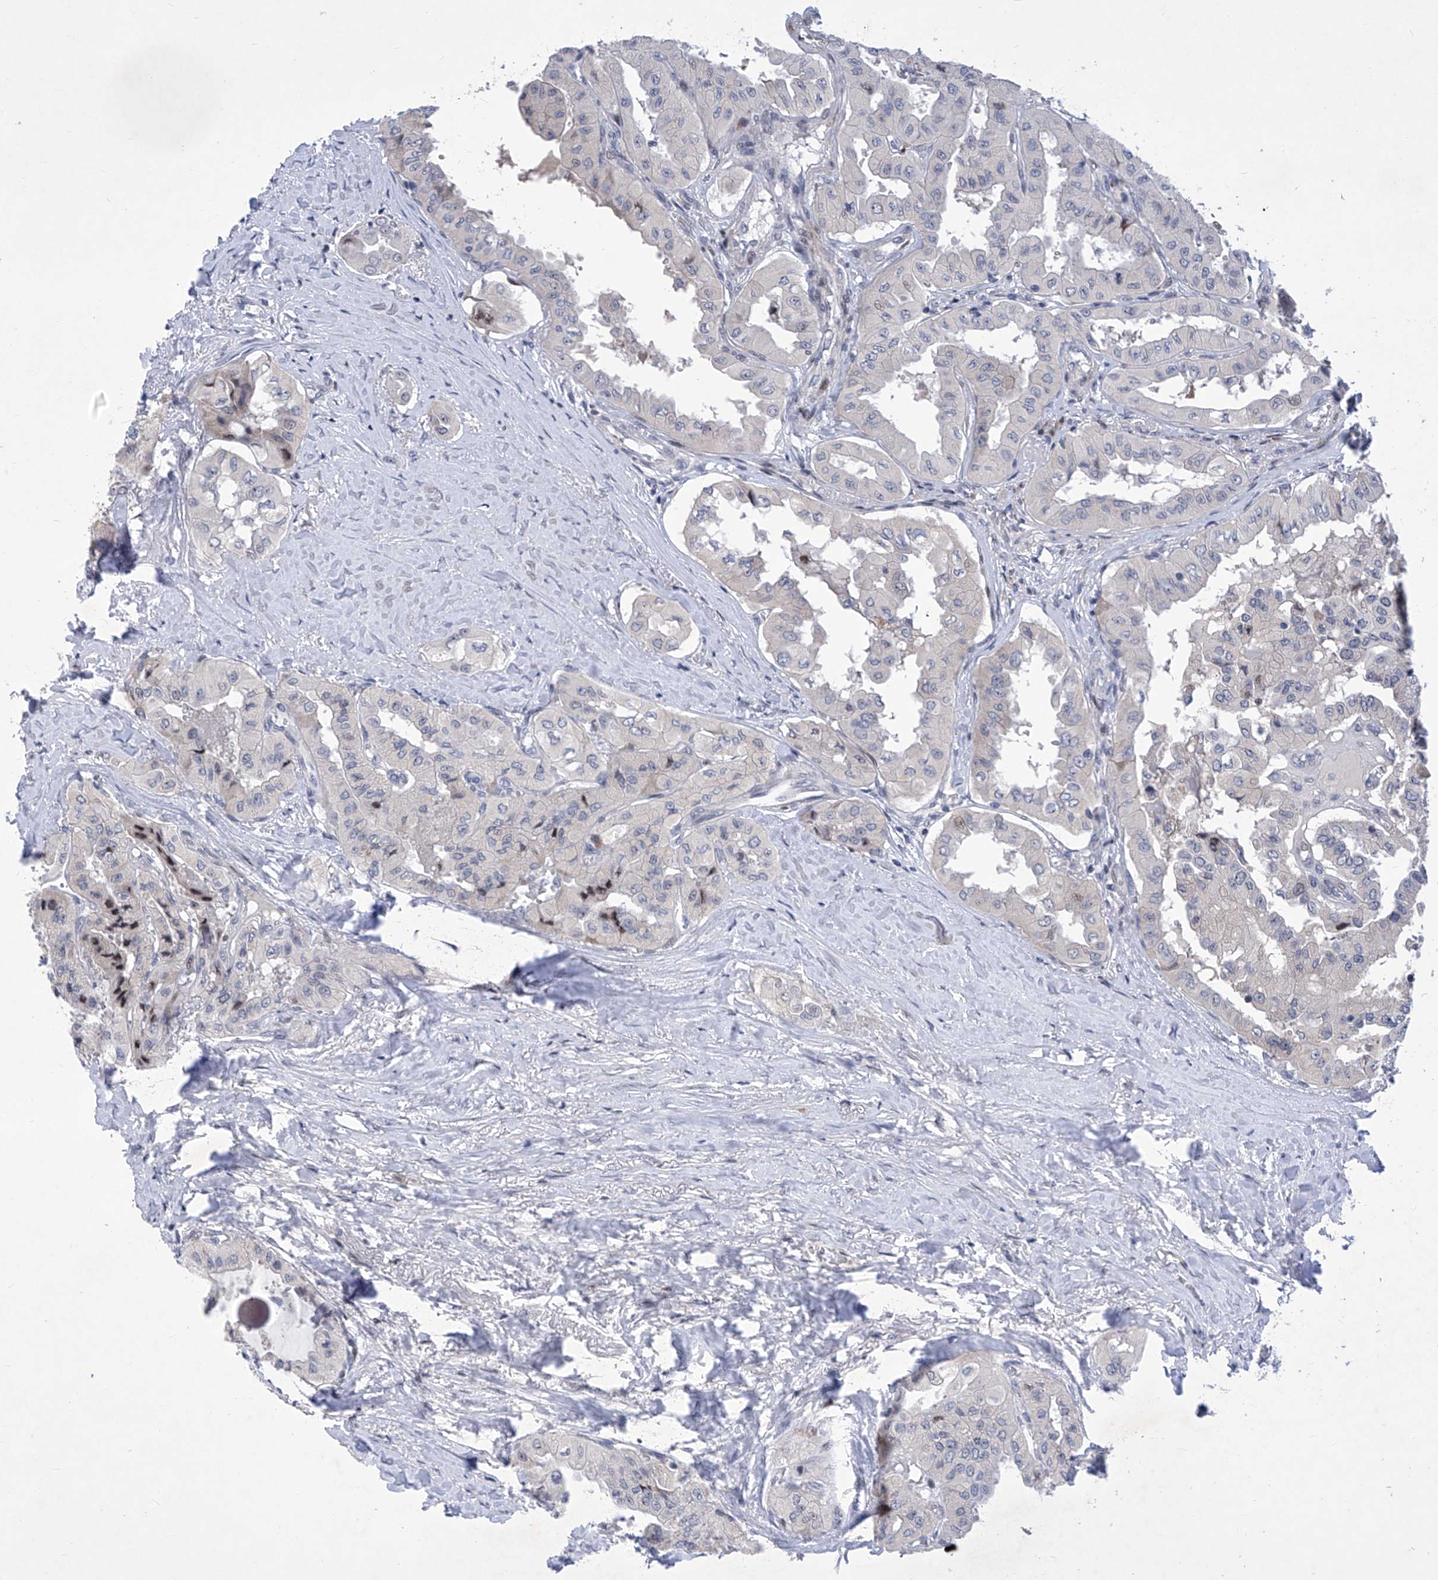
{"staining": {"intensity": "weak", "quantity": "<25%", "location": "nuclear"}, "tissue": "thyroid cancer", "cell_type": "Tumor cells", "image_type": "cancer", "snomed": [{"axis": "morphology", "description": "Papillary adenocarcinoma, NOS"}, {"axis": "topography", "description": "Thyroid gland"}], "caption": "Immunohistochemistry (IHC) micrograph of neoplastic tissue: human thyroid cancer stained with DAB (3,3'-diaminobenzidine) shows no significant protein staining in tumor cells.", "gene": "NUFIP1", "patient": {"sex": "female", "age": 59}}